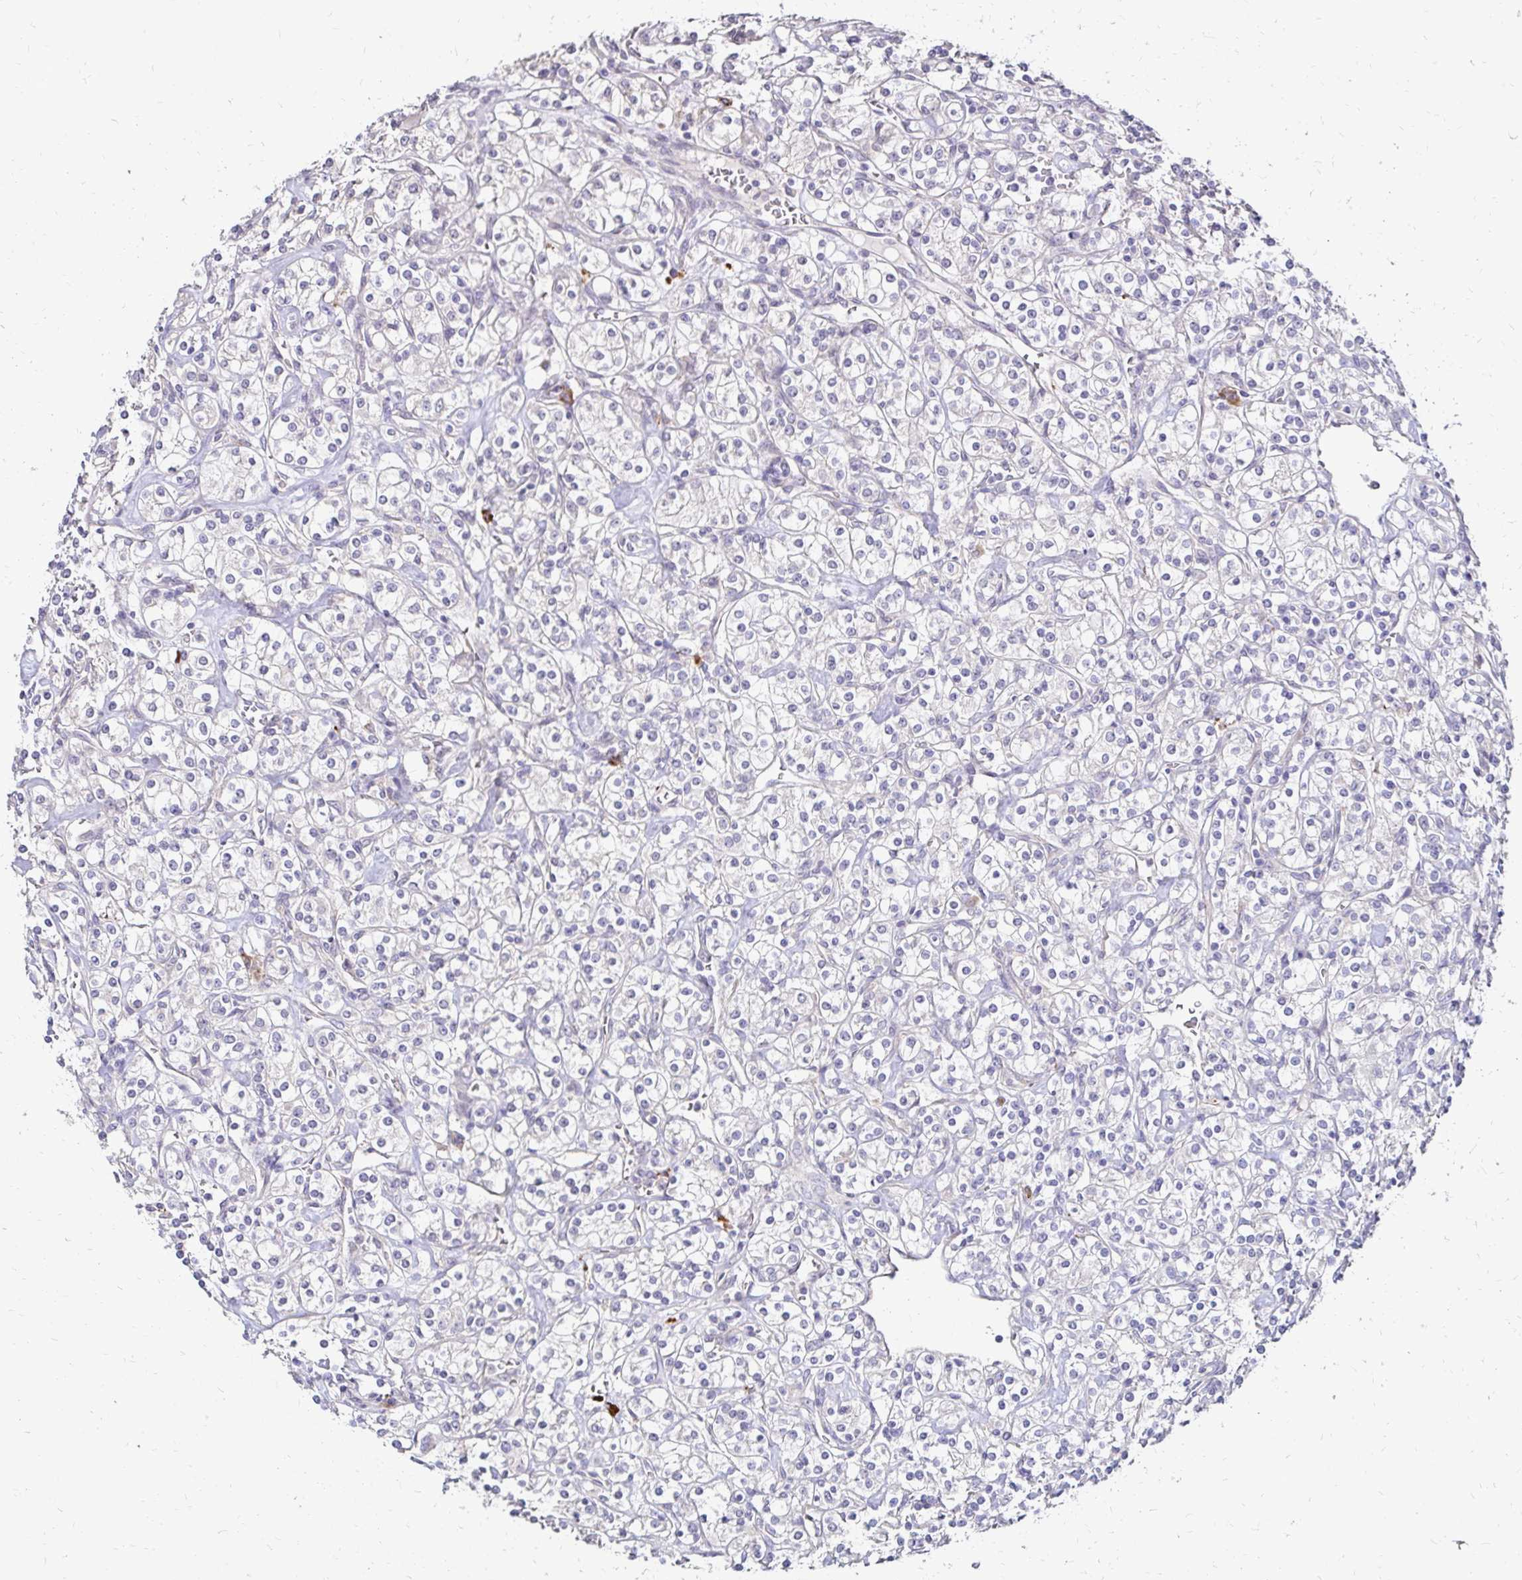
{"staining": {"intensity": "negative", "quantity": "none", "location": "none"}, "tissue": "renal cancer", "cell_type": "Tumor cells", "image_type": "cancer", "snomed": [{"axis": "morphology", "description": "Adenocarcinoma, NOS"}, {"axis": "topography", "description": "Kidney"}], "caption": "Photomicrograph shows no significant protein staining in tumor cells of renal cancer. The staining is performed using DAB brown chromogen with nuclei counter-stained in using hematoxylin.", "gene": "PRIMA1", "patient": {"sex": "male", "age": 77}}